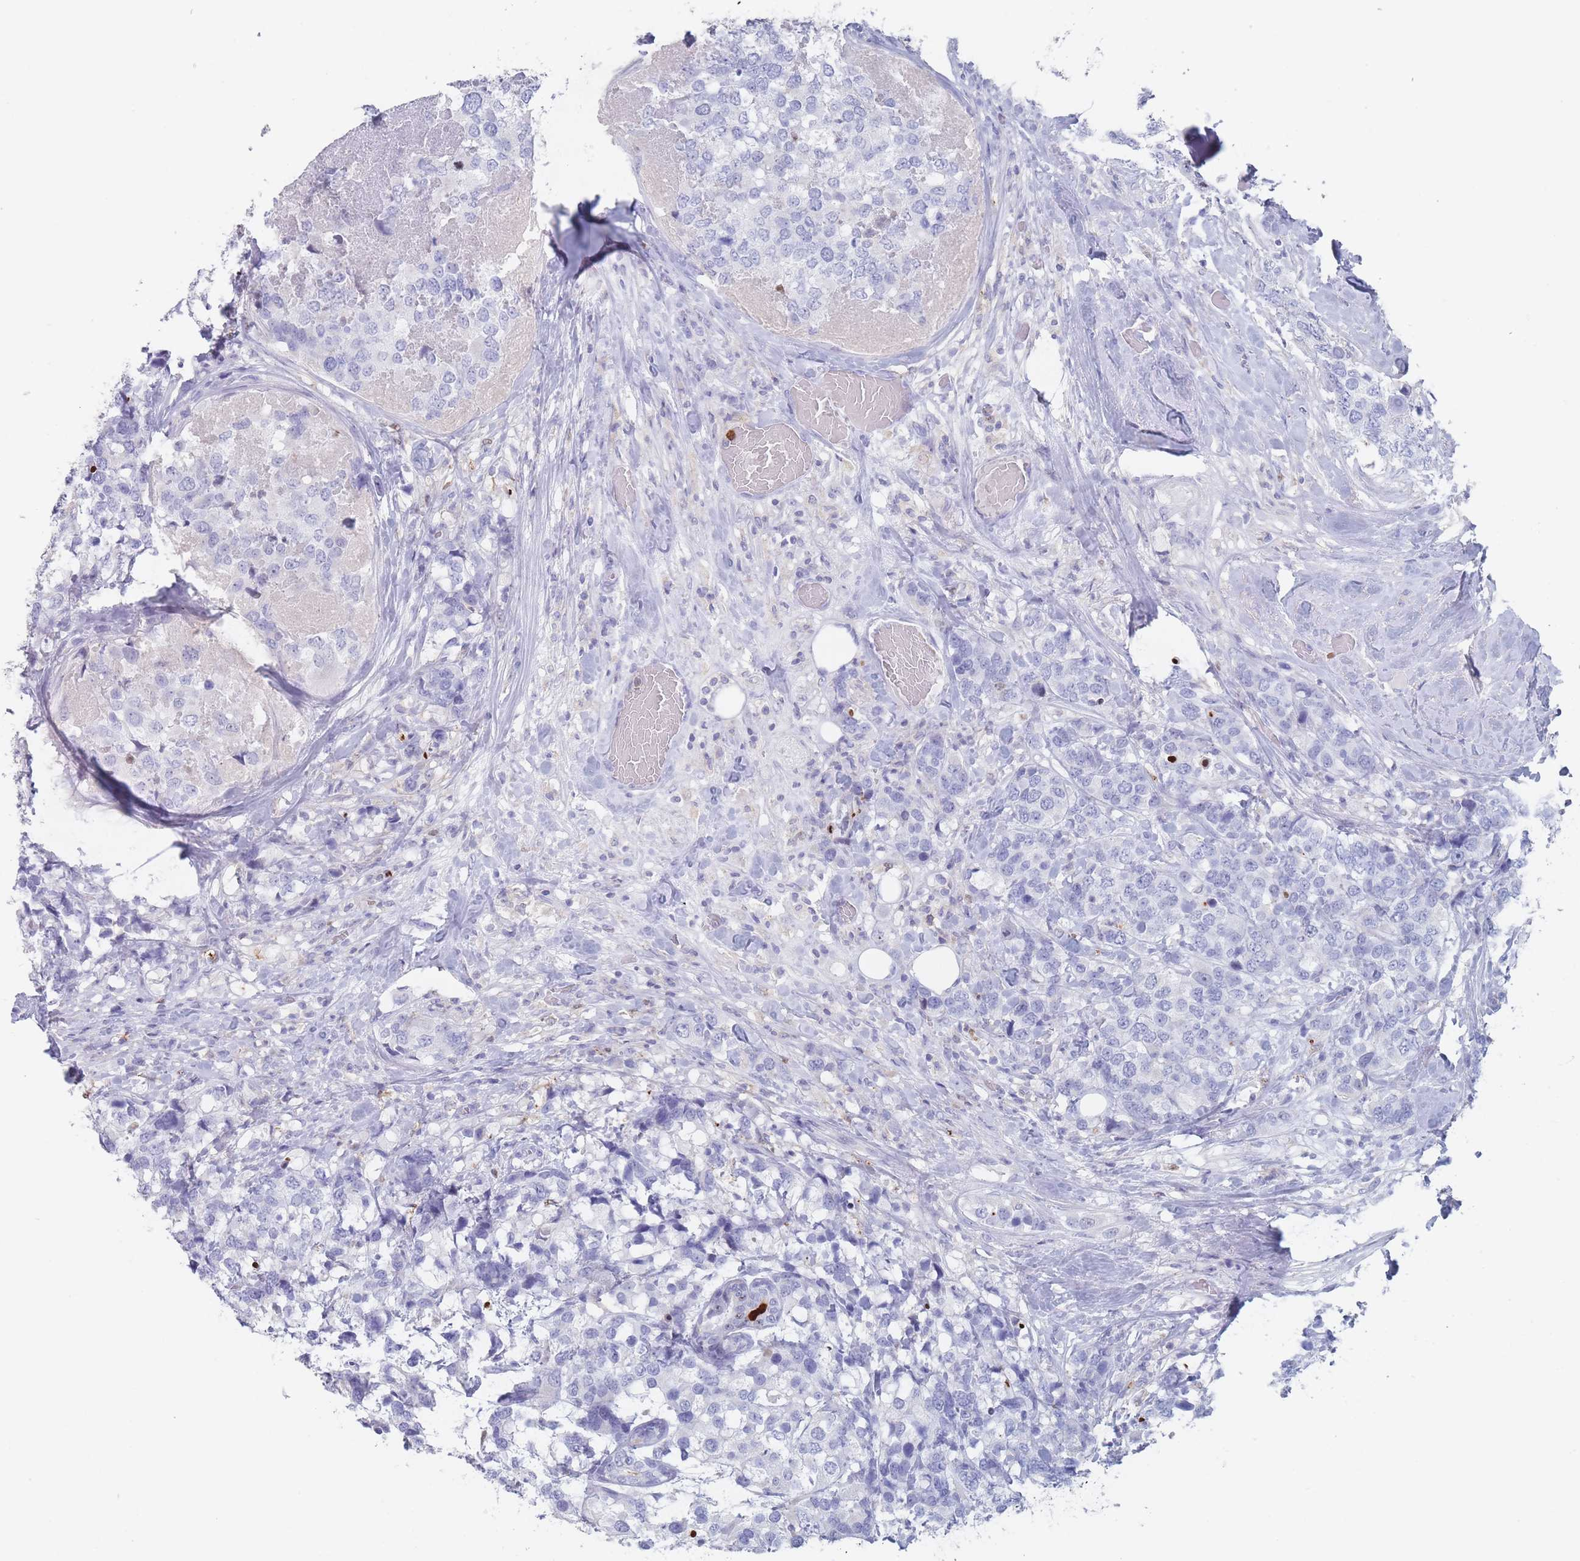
{"staining": {"intensity": "negative", "quantity": "none", "location": "none"}, "tissue": "breast cancer", "cell_type": "Tumor cells", "image_type": "cancer", "snomed": [{"axis": "morphology", "description": "Lobular carcinoma"}, {"axis": "topography", "description": "Breast"}], "caption": "Histopathology image shows no significant protein staining in tumor cells of breast cancer (lobular carcinoma). (DAB immunohistochemistry visualized using brightfield microscopy, high magnification).", "gene": "ATP1A3", "patient": {"sex": "female", "age": 59}}